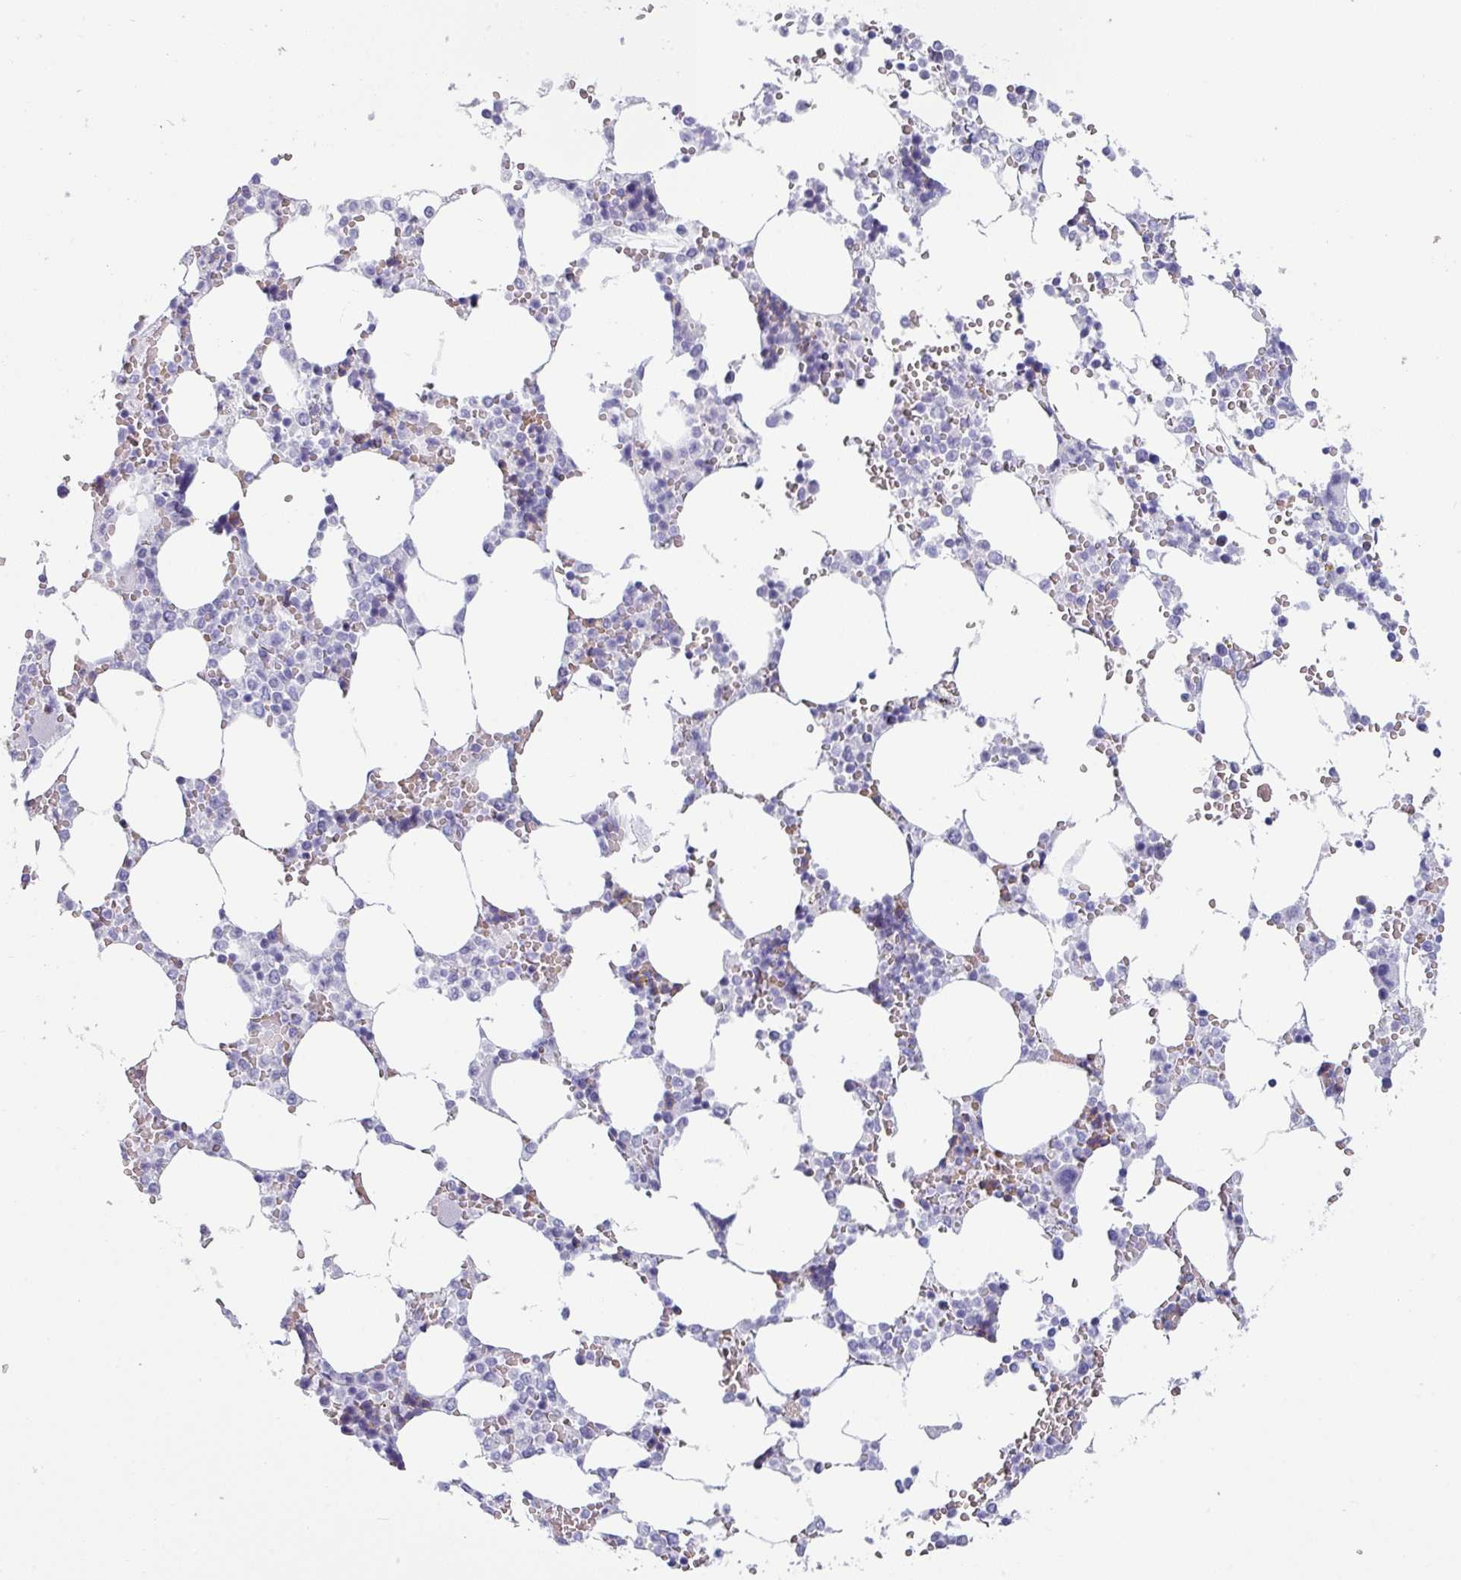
{"staining": {"intensity": "negative", "quantity": "none", "location": "none"}, "tissue": "bone marrow", "cell_type": "Hematopoietic cells", "image_type": "normal", "snomed": [{"axis": "morphology", "description": "Normal tissue, NOS"}, {"axis": "topography", "description": "Bone marrow"}], "caption": "DAB immunohistochemical staining of normal bone marrow demonstrates no significant staining in hematopoietic cells. (Immunohistochemistry (ihc), brightfield microscopy, high magnification).", "gene": "CRYBB2", "patient": {"sex": "male", "age": 64}}